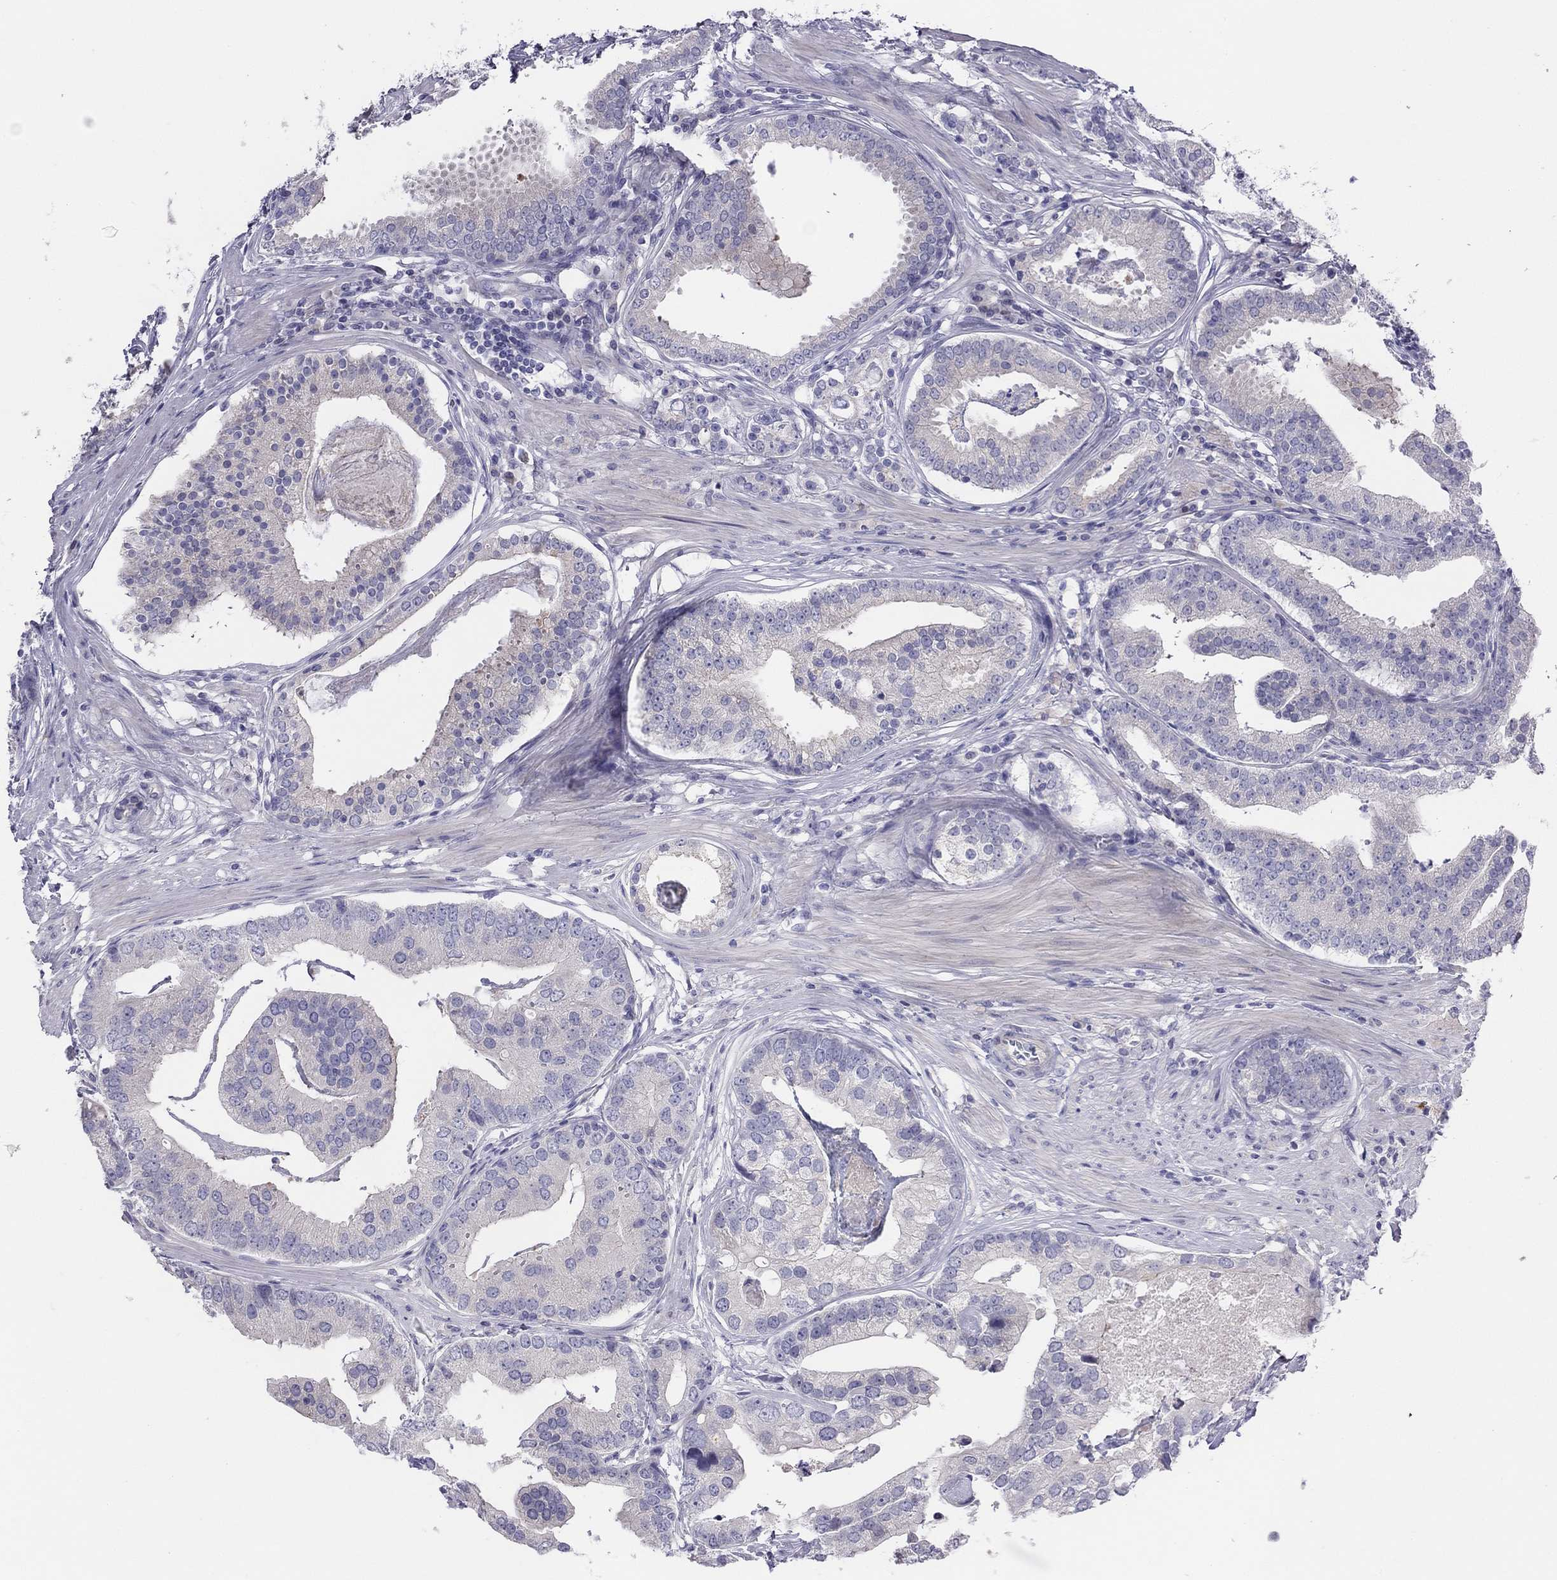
{"staining": {"intensity": "negative", "quantity": "none", "location": "none"}, "tissue": "prostate cancer", "cell_type": "Tumor cells", "image_type": "cancer", "snomed": [{"axis": "morphology", "description": "Adenocarcinoma, NOS"}, {"axis": "topography", "description": "Prostate and seminal vesicle, NOS"}, {"axis": "topography", "description": "Prostate"}], "caption": "Histopathology image shows no protein staining in tumor cells of prostate cancer tissue.", "gene": "MGAT4C", "patient": {"sex": "male", "age": 44}}